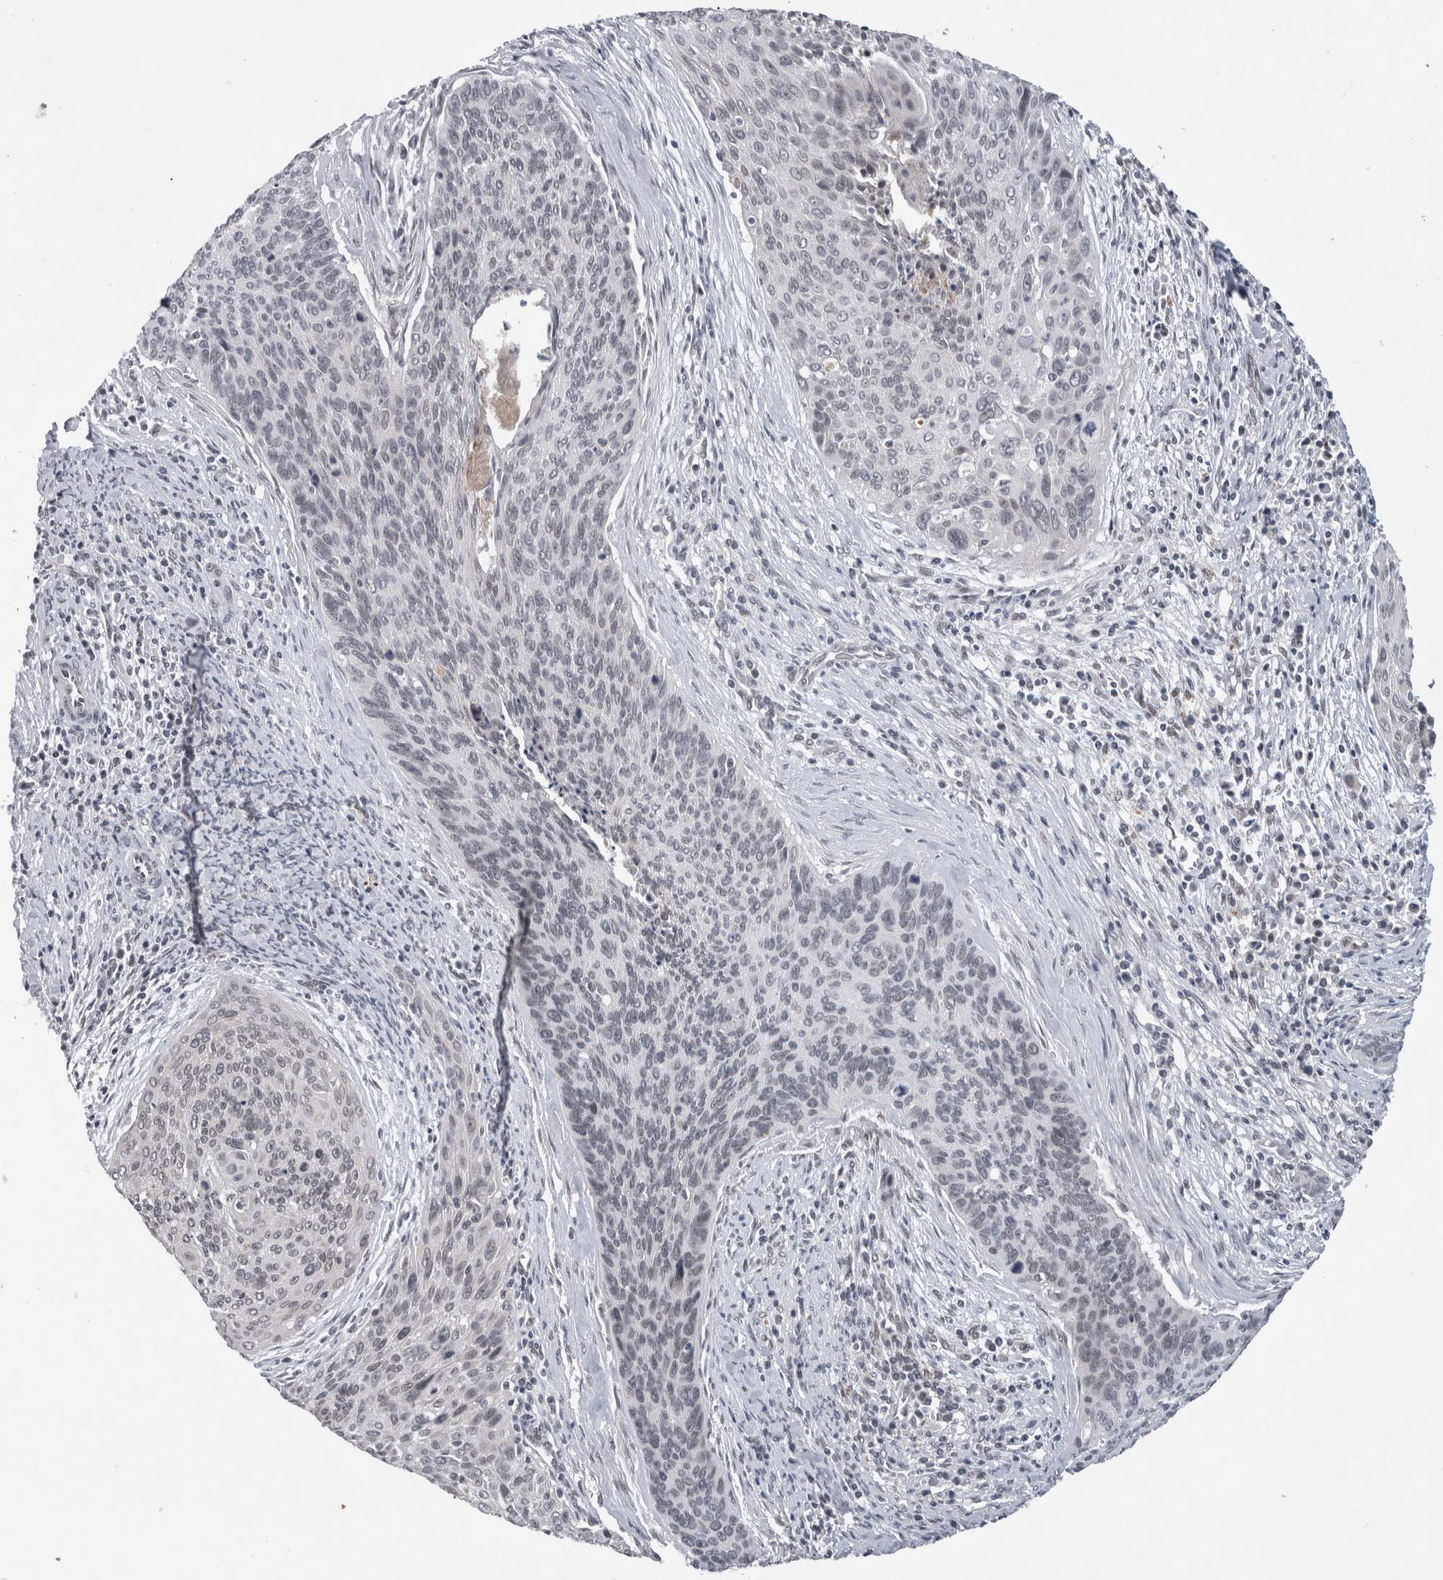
{"staining": {"intensity": "negative", "quantity": "none", "location": "none"}, "tissue": "cervical cancer", "cell_type": "Tumor cells", "image_type": "cancer", "snomed": [{"axis": "morphology", "description": "Squamous cell carcinoma, NOS"}, {"axis": "topography", "description": "Cervix"}], "caption": "Micrograph shows no significant protein staining in tumor cells of cervical cancer. (Stains: DAB immunohistochemistry with hematoxylin counter stain, Microscopy: brightfield microscopy at high magnification).", "gene": "PRXL2A", "patient": {"sex": "female", "age": 55}}